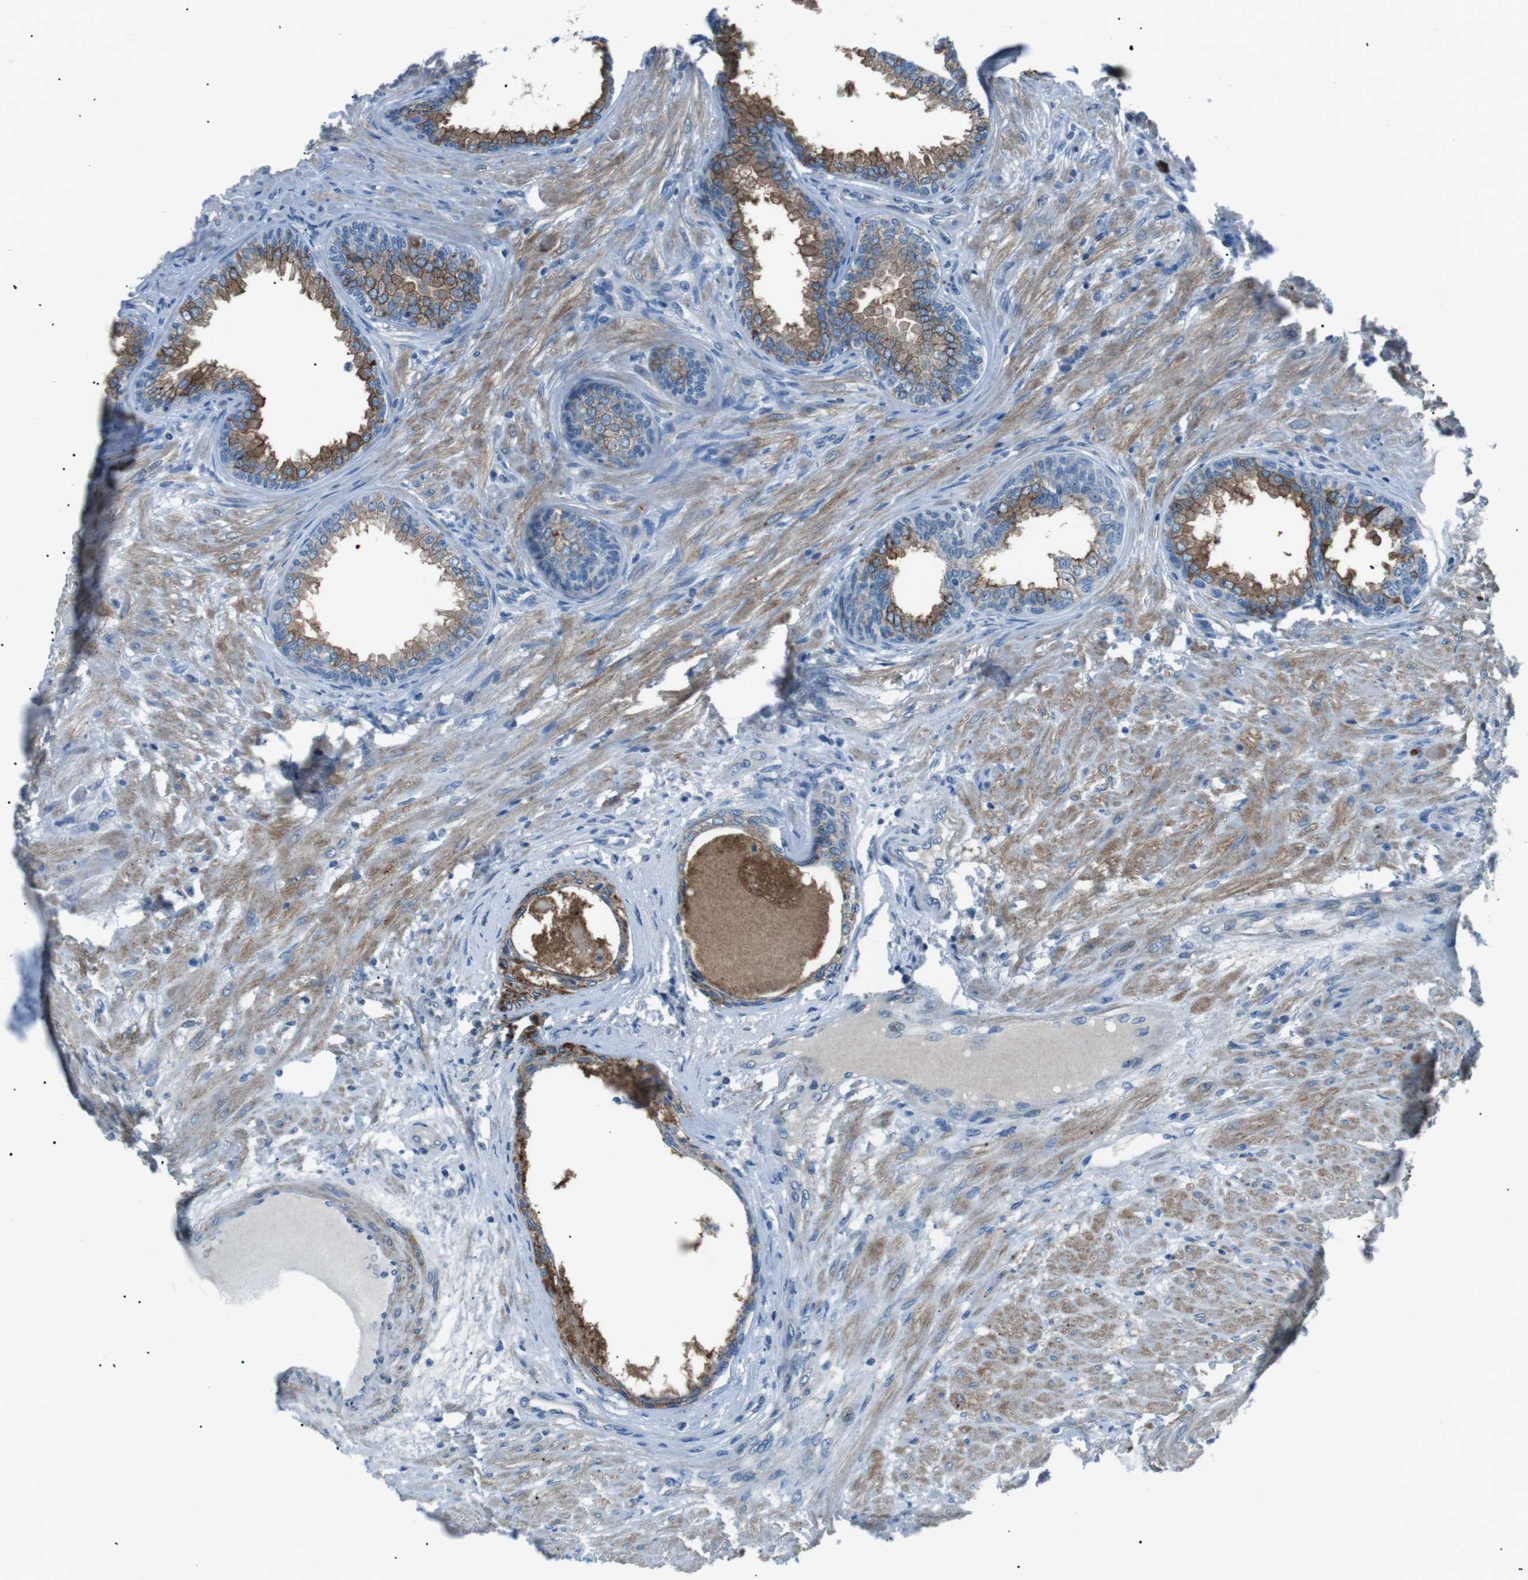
{"staining": {"intensity": "strong", "quantity": ">75%", "location": "cytoplasmic/membranous"}, "tissue": "prostate", "cell_type": "Glandular cells", "image_type": "normal", "snomed": [{"axis": "morphology", "description": "Normal tissue, NOS"}, {"axis": "topography", "description": "Prostate"}], "caption": "Glandular cells demonstrate strong cytoplasmic/membranous expression in approximately >75% of cells in normal prostate.", "gene": "ST6GAL1", "patient": {"sex": "male", "age": 76}}